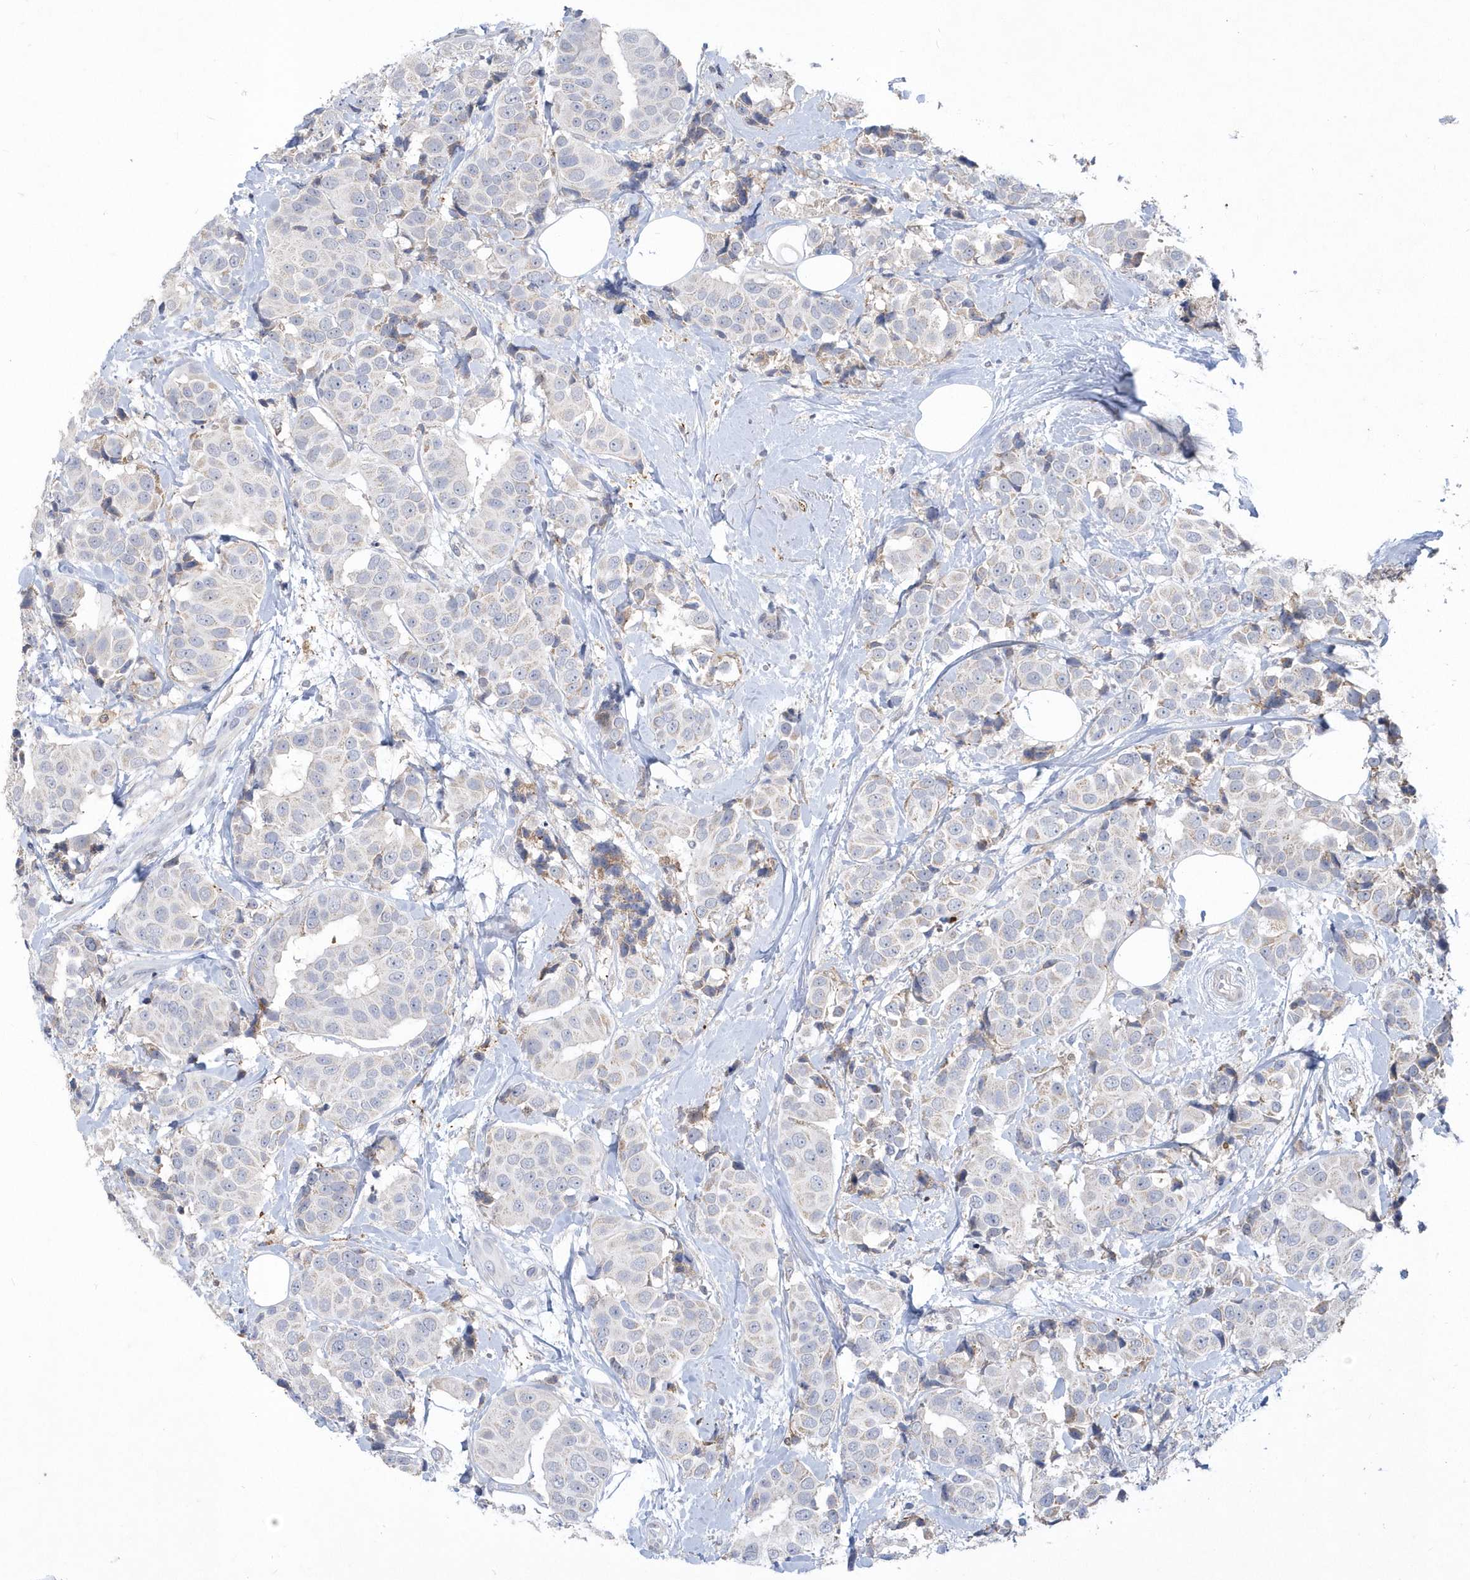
{"staining": {"intensity": "negative", "quantity": "none", "location": "none"}, "tissue": "breast cancer", "cell_type": "Tumor cells", "image_type": "cancer", "snomed": [{"axis": "morphology", "description": "Normal tissue, NOS"}, {"axis": "morphology", "description": "Duct carcinoma"}, {"axis": "topography", "description": "Breast"}], "caption": "IHC image of neoplastic tissue: human breast cancer stained with DAB (3,3'-diaminobenzidine) exhibits no significant protein positivity in tumor cells.", "gene": "TSPEAR", "patient": {"sex": "female", "age": 39}}